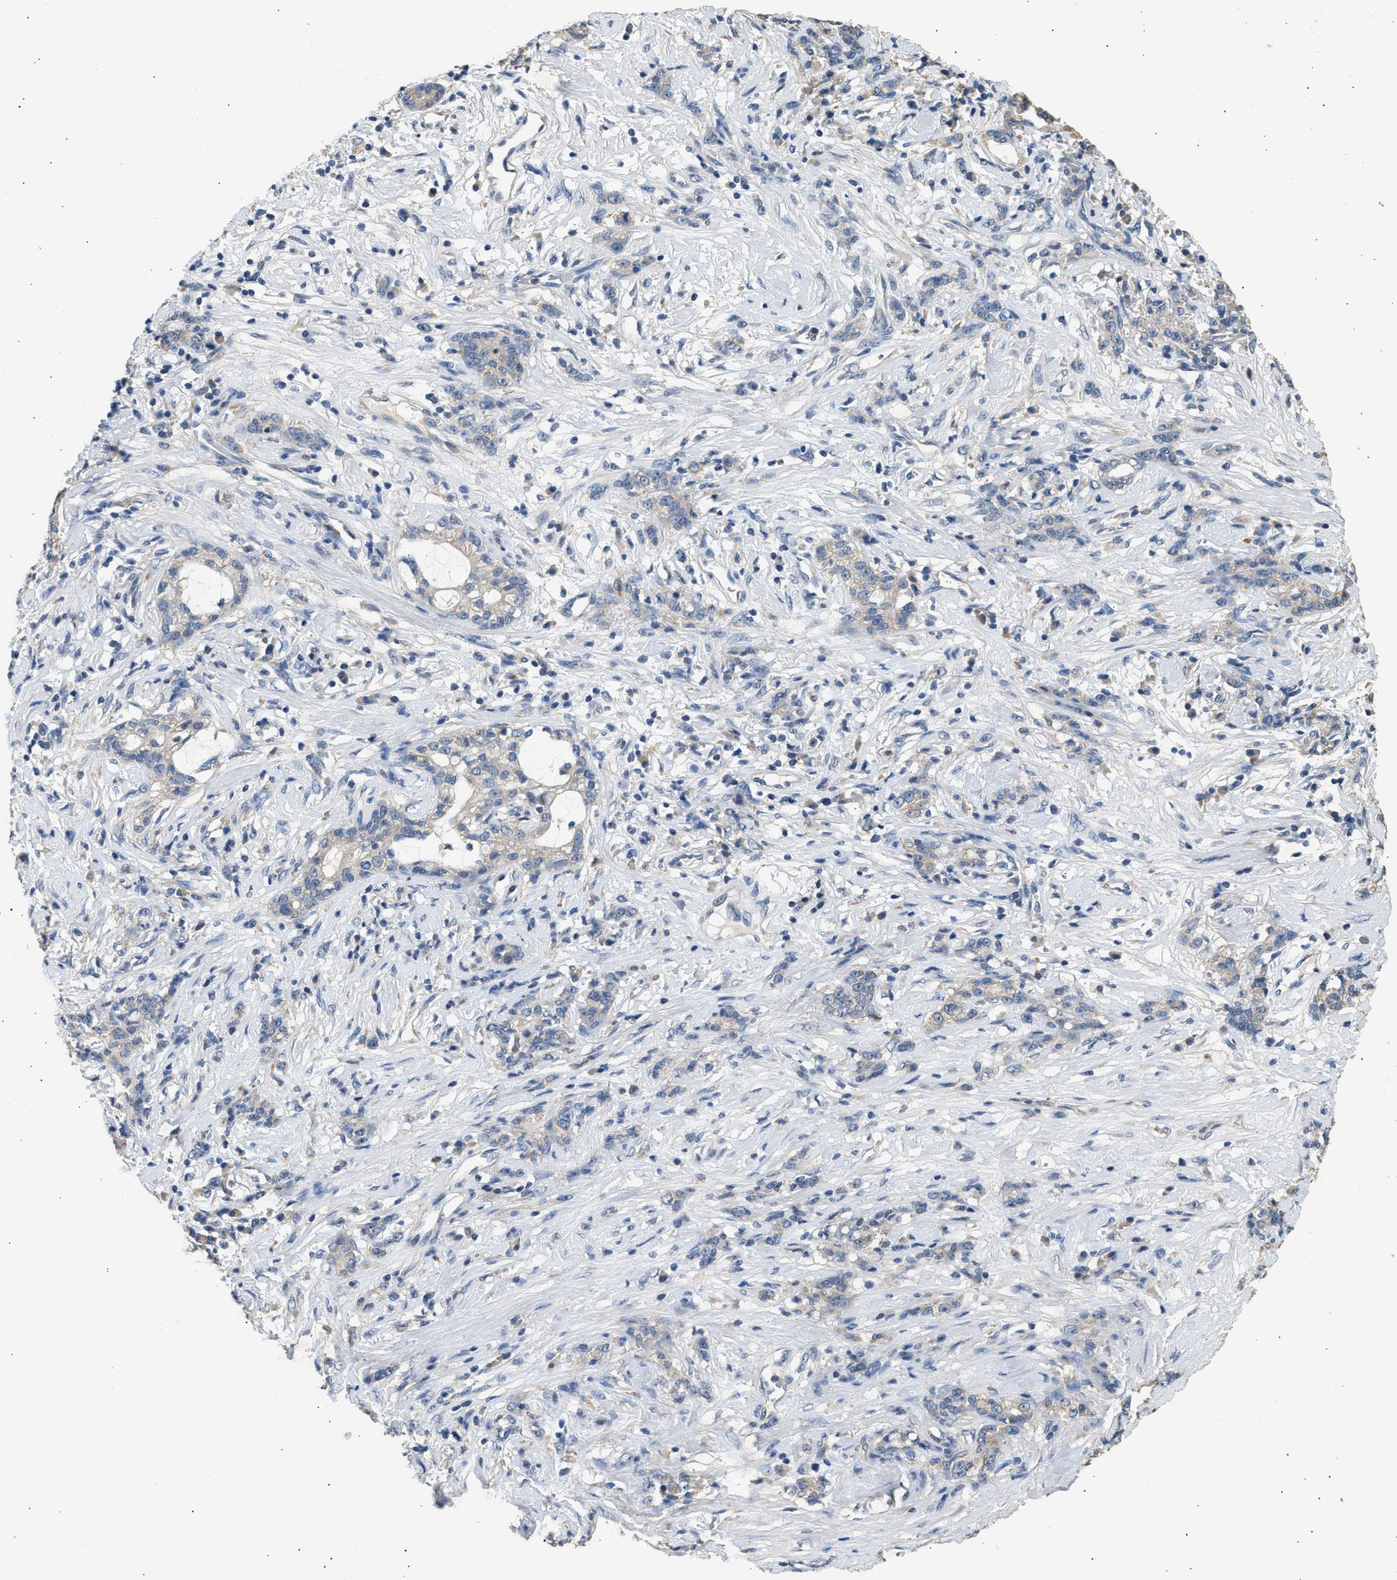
{"staining": {"intensity": "negative", "quantity": "none", "location": "none"}, "tissue": "stomach cancer", "cell_type": "Tumor cells", "image_type": "cancer", "snomed": [{"axis": "morphology", "description": "Adenocarcinoma, NOS"}, {"axis": "topography", "description": "Stomach, lower"}], "caption": "The image shows no staining of tumor cells in adenocarcinoma (stomach). (DAB IHC visualized using brightfield microscopy, high magnification).", "gene": "WDR31", "patient": {"sex": "male", "age": 88}}